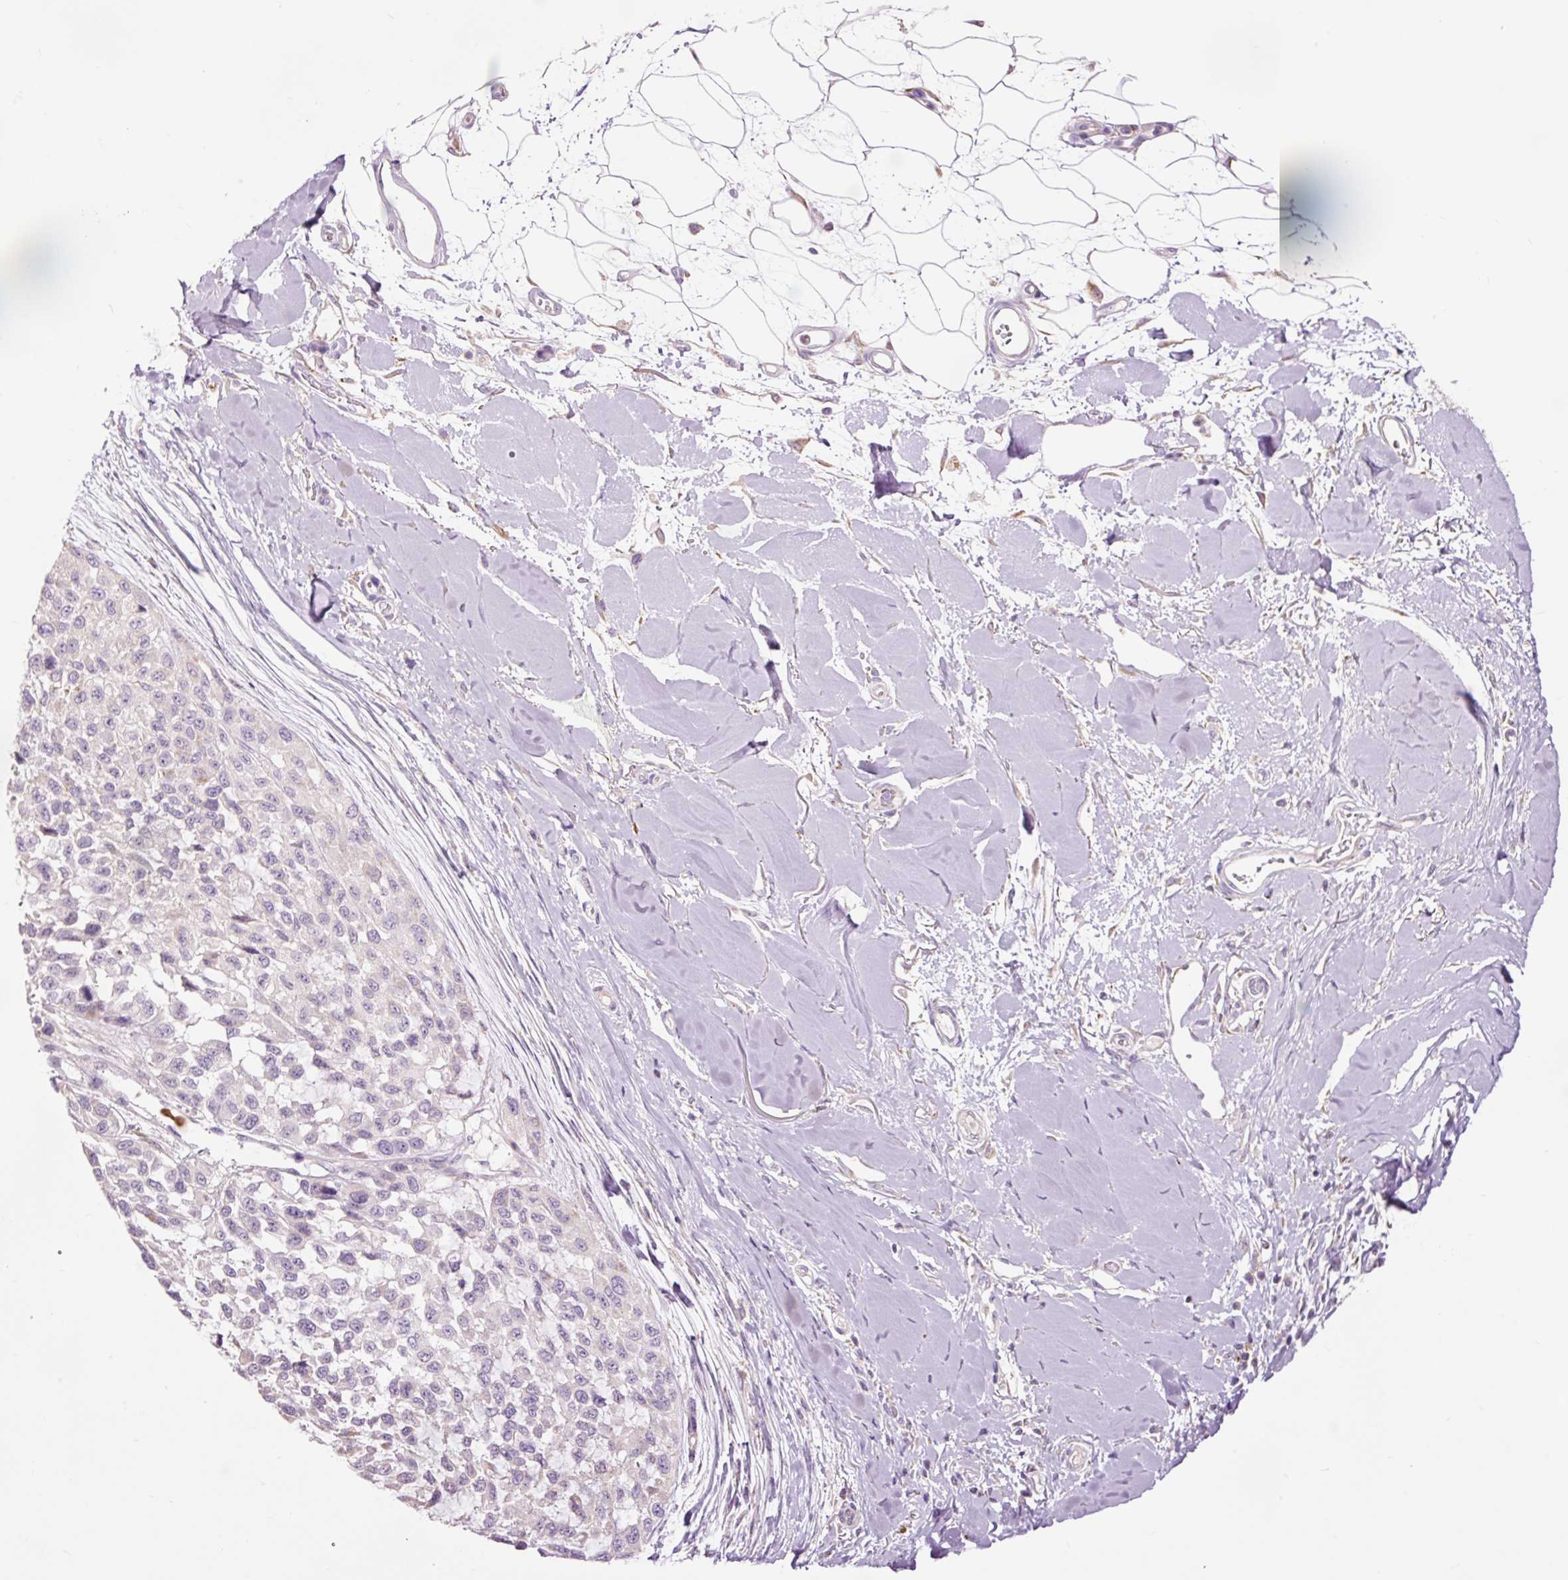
{"staining": {"intensity": "negative", "quantity": "none", "location": "none"}, "tissue": "melanoma", "cell_type": "Tumor cells", "image_type": "cancer", "snomed": [{"axis": "morphology", "description": "Malignant melanoma, NOS"}, {"axis": "topography", "description": "Skin"}], "caption": "This micrograph is of melanoma stained with immunohistochemistry to label a protein in brown with the nuclei are counter-stained blue. There is no staining in tumor cells.", "gene": "PRDX5", "patient": {"sex": "male", "age": 62}}